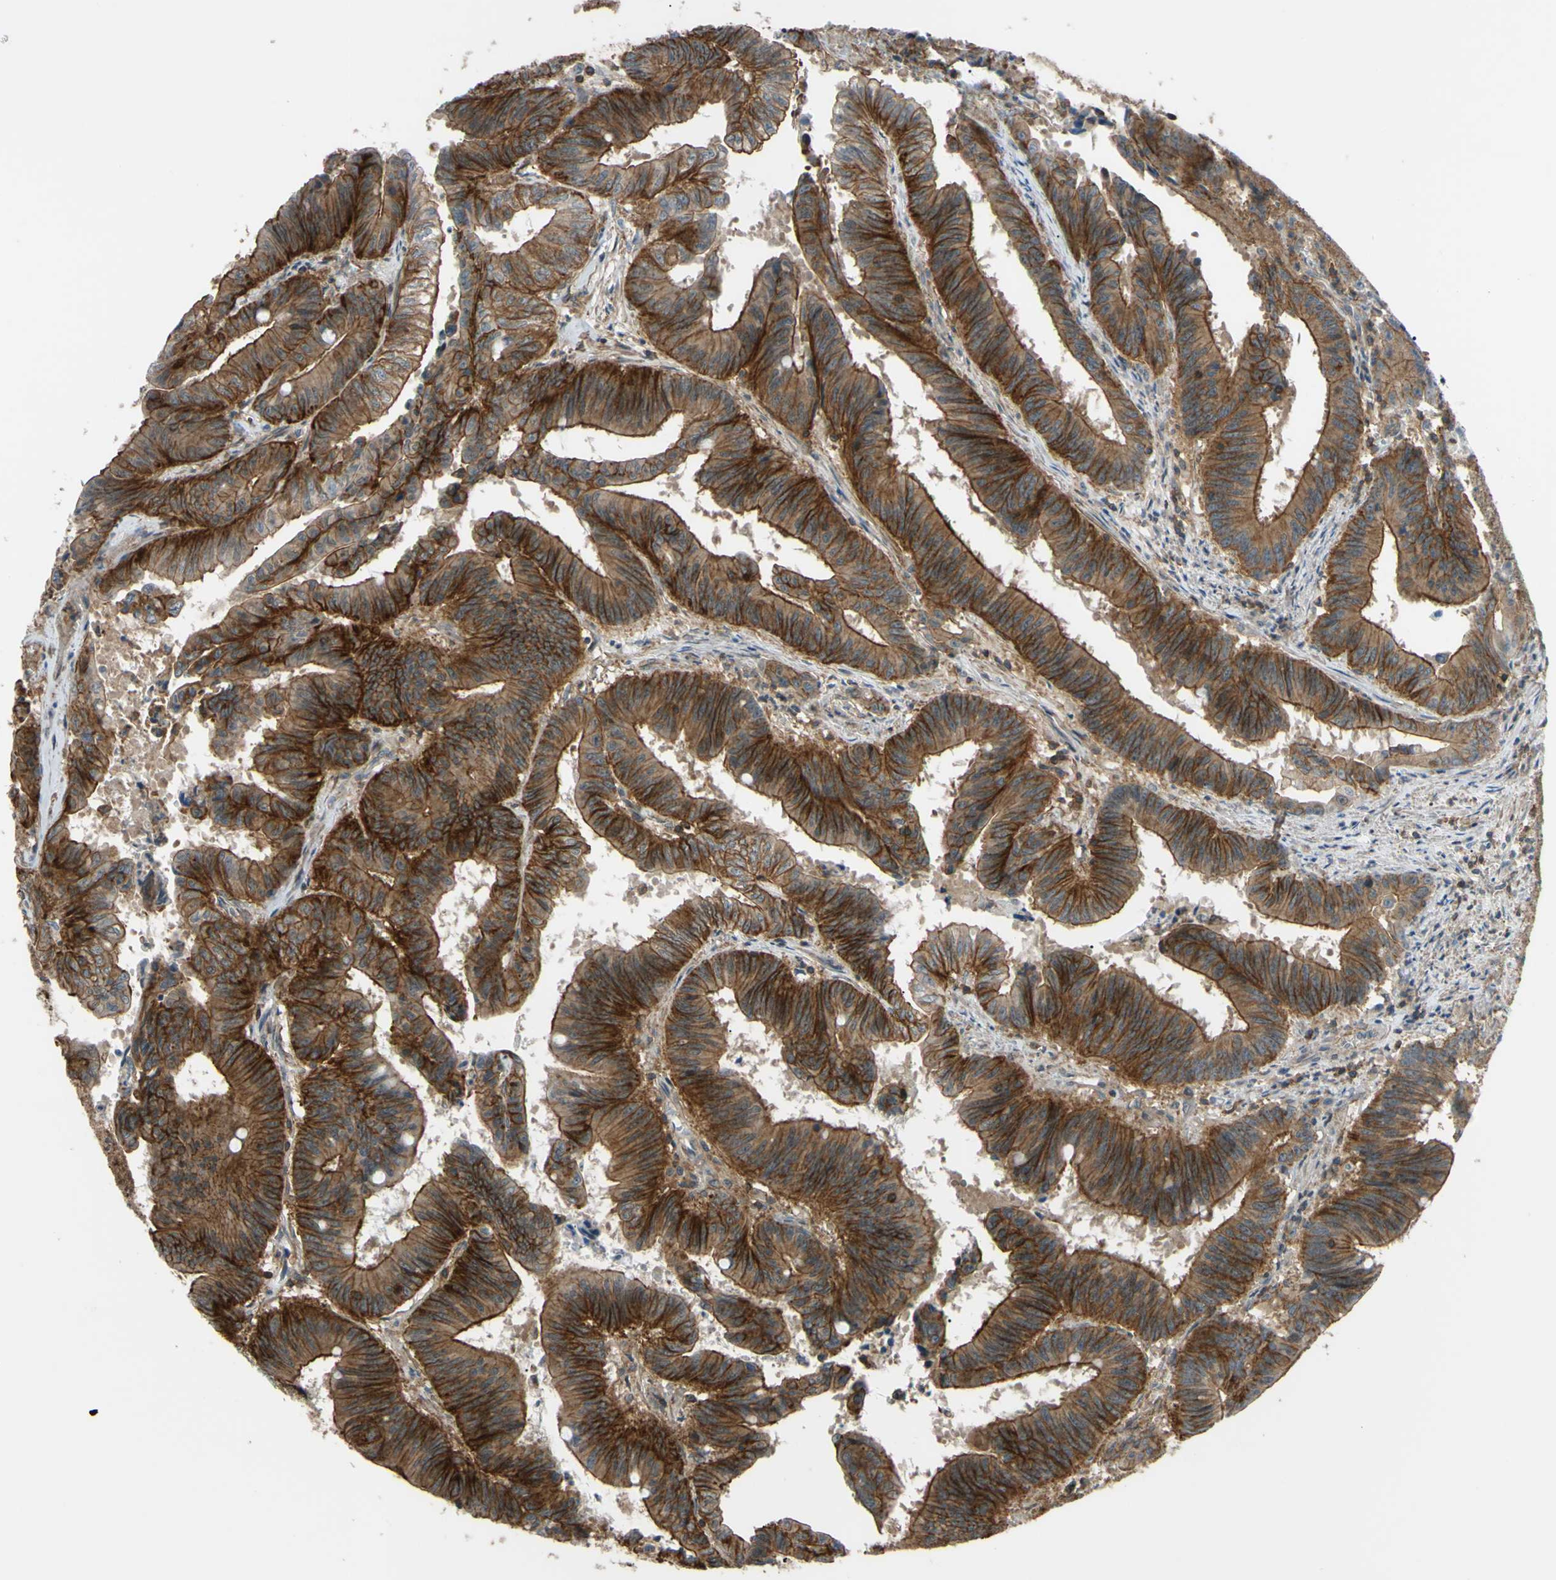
{"staining": {"intensity": "strong", "quantity": ">75%", "location": "cytoplasmic/membranous"}, "tissue": "colorectal cancer", "cell_type": "Tumor cells", "image_type": "cancer", "snomed": [{"axis": "morphology", "description": "Adenocarcinoma, NOS"}, {"axis": "topography", "description": "Colon"}], "caption": "Strong cytoplasmic/membranous staining for a protein is identified in about >75% of tumor cells of colorectal adenocarcinoma using IHC.", "gene": "ADD3", "patient": {"sex": "male", "age": 45}}